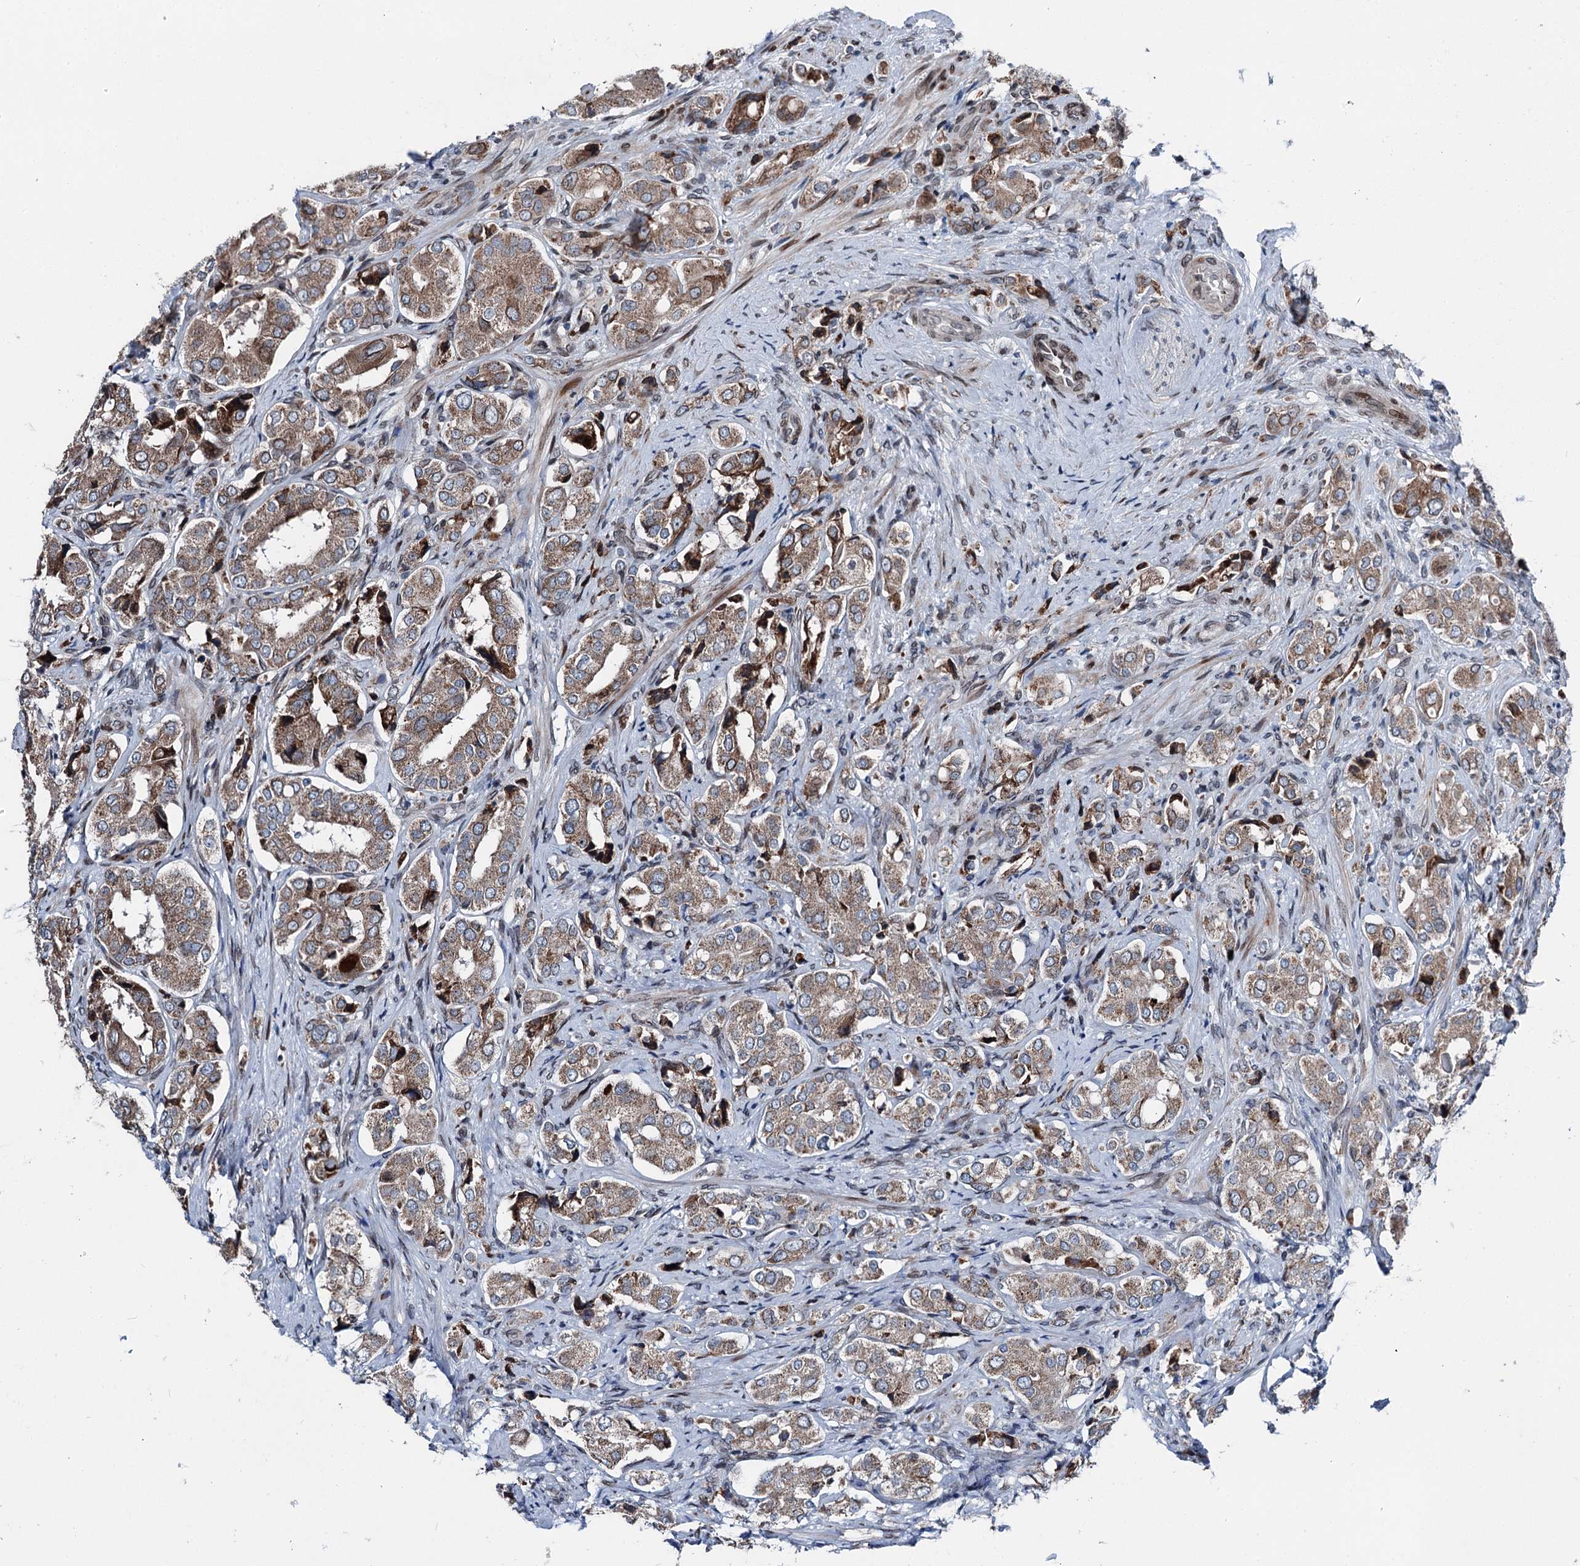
{"staining": {"intensity": "moderate", "quantity": ">75%", "location": "cytoplasmic/membranous"}, "tissue": "prostate cancer", "cell_type": "Tumor cells", "image_type": "cancer", "snomed": [{"axis": "morphology", "description": "Adenocarcinoma, High grade"}, {"axis": "topography", "description": "Prostate"}], "caption": "Protein expression analysis of prostate high-grade adenocarcinoma exhibits moderate cytoplasmic/membranous staining in approximately >75% of tumor cells. The staining is performed using DAB brown chromogen to label protein expression. The nuclei are counter-stained blue using hematoxylin.", "gene": "MRPL14", "patient": {"sex": "male", "age": 65}}